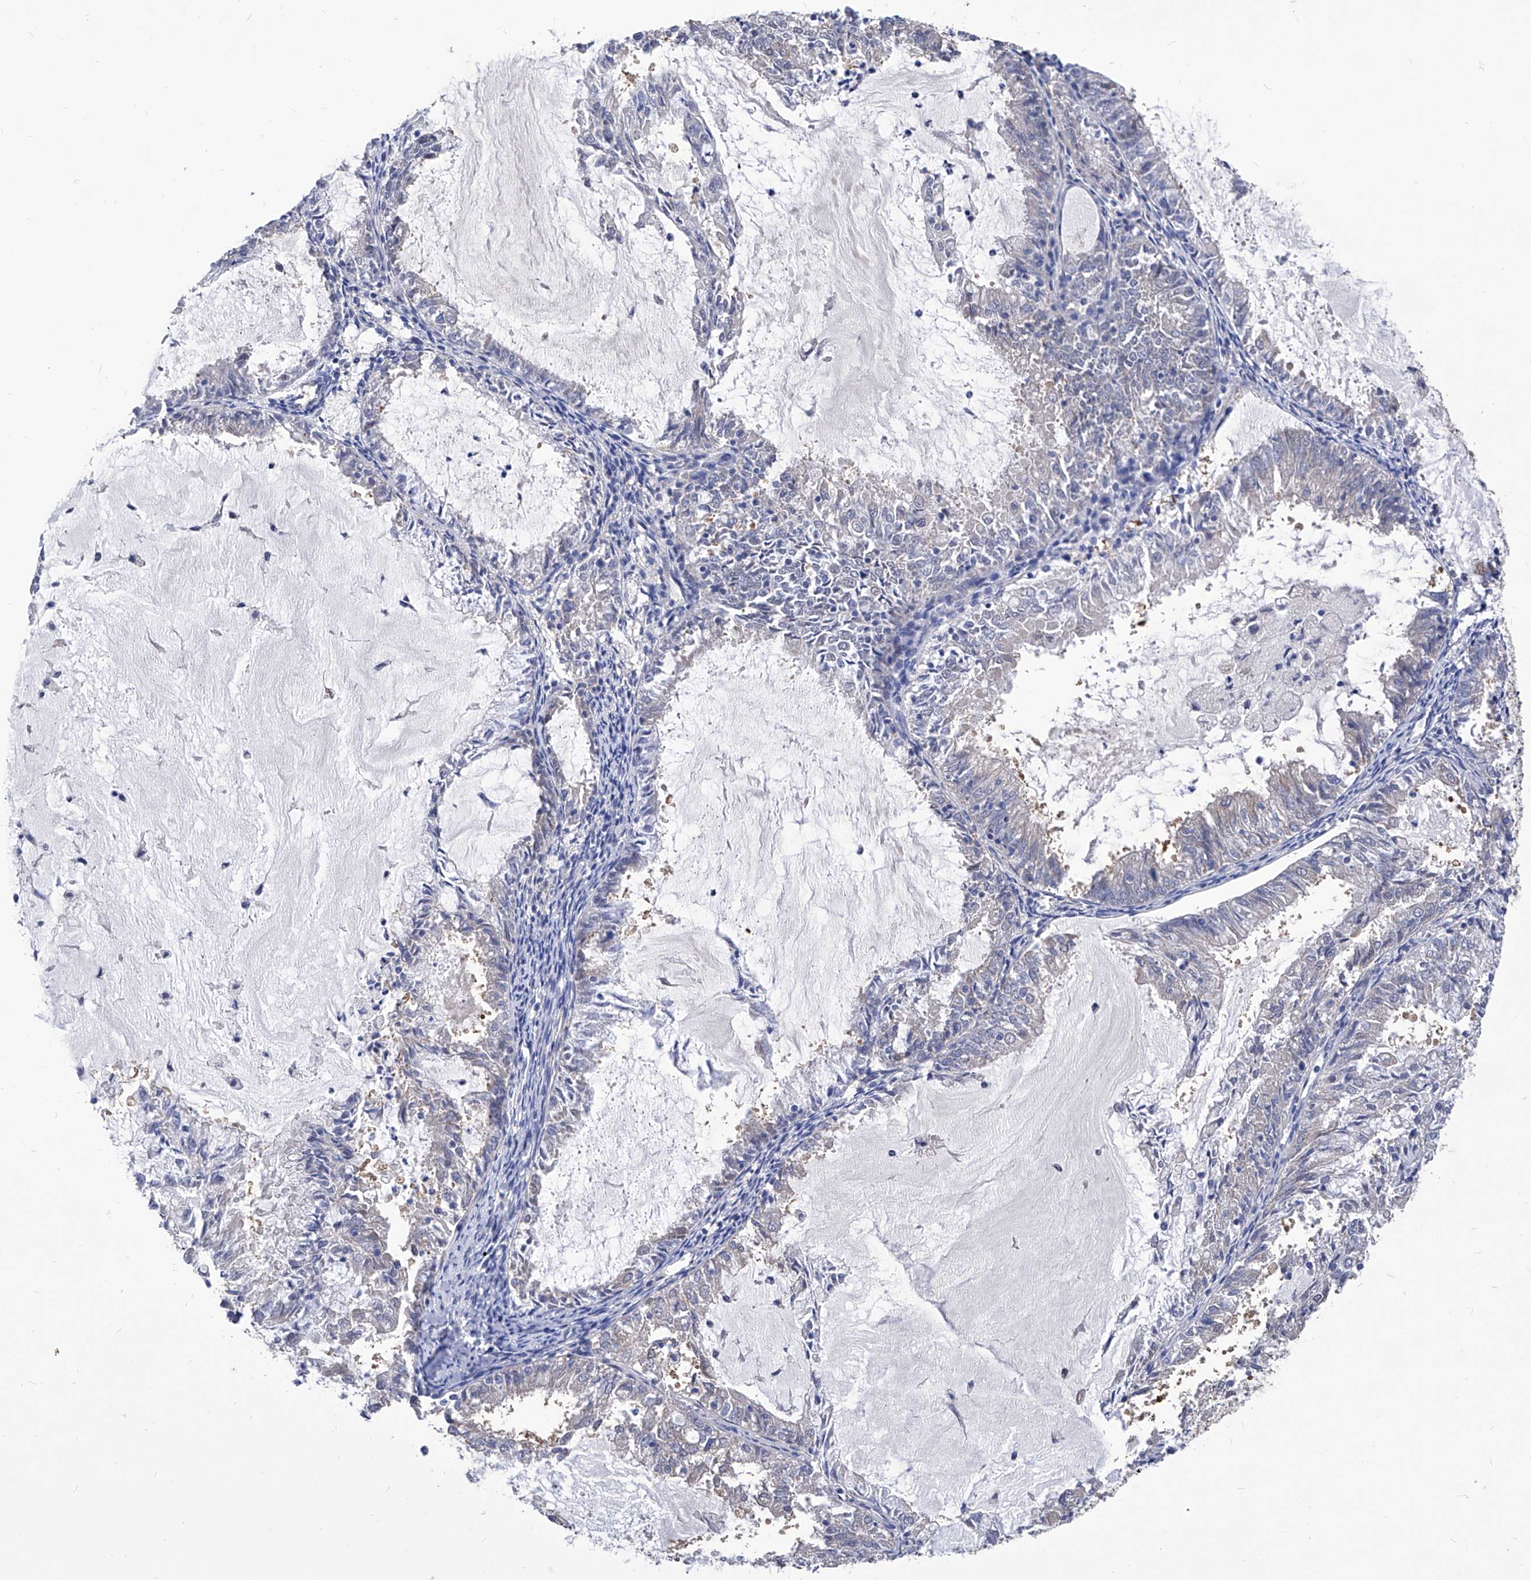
{"staining": {"intensity": "weak", "quantity": "<25%", "location": "cytoplasmic/membranous"}, "tissue": "endometrial cancer", "cell_type": "Tumor cells", "image_type": "cancer", "snomed": [{"axis": "morphology", "description": "Adenocarcinoma, NOS"}, {"axis": "topography", "description": "Endometrium"}], "caption": "The histopathology image reveals no staining of tumor cells in endometrial adenocarcinoma.", "gene": "XPNPEP1", "patient": {"sex": "female", "age": 57}}